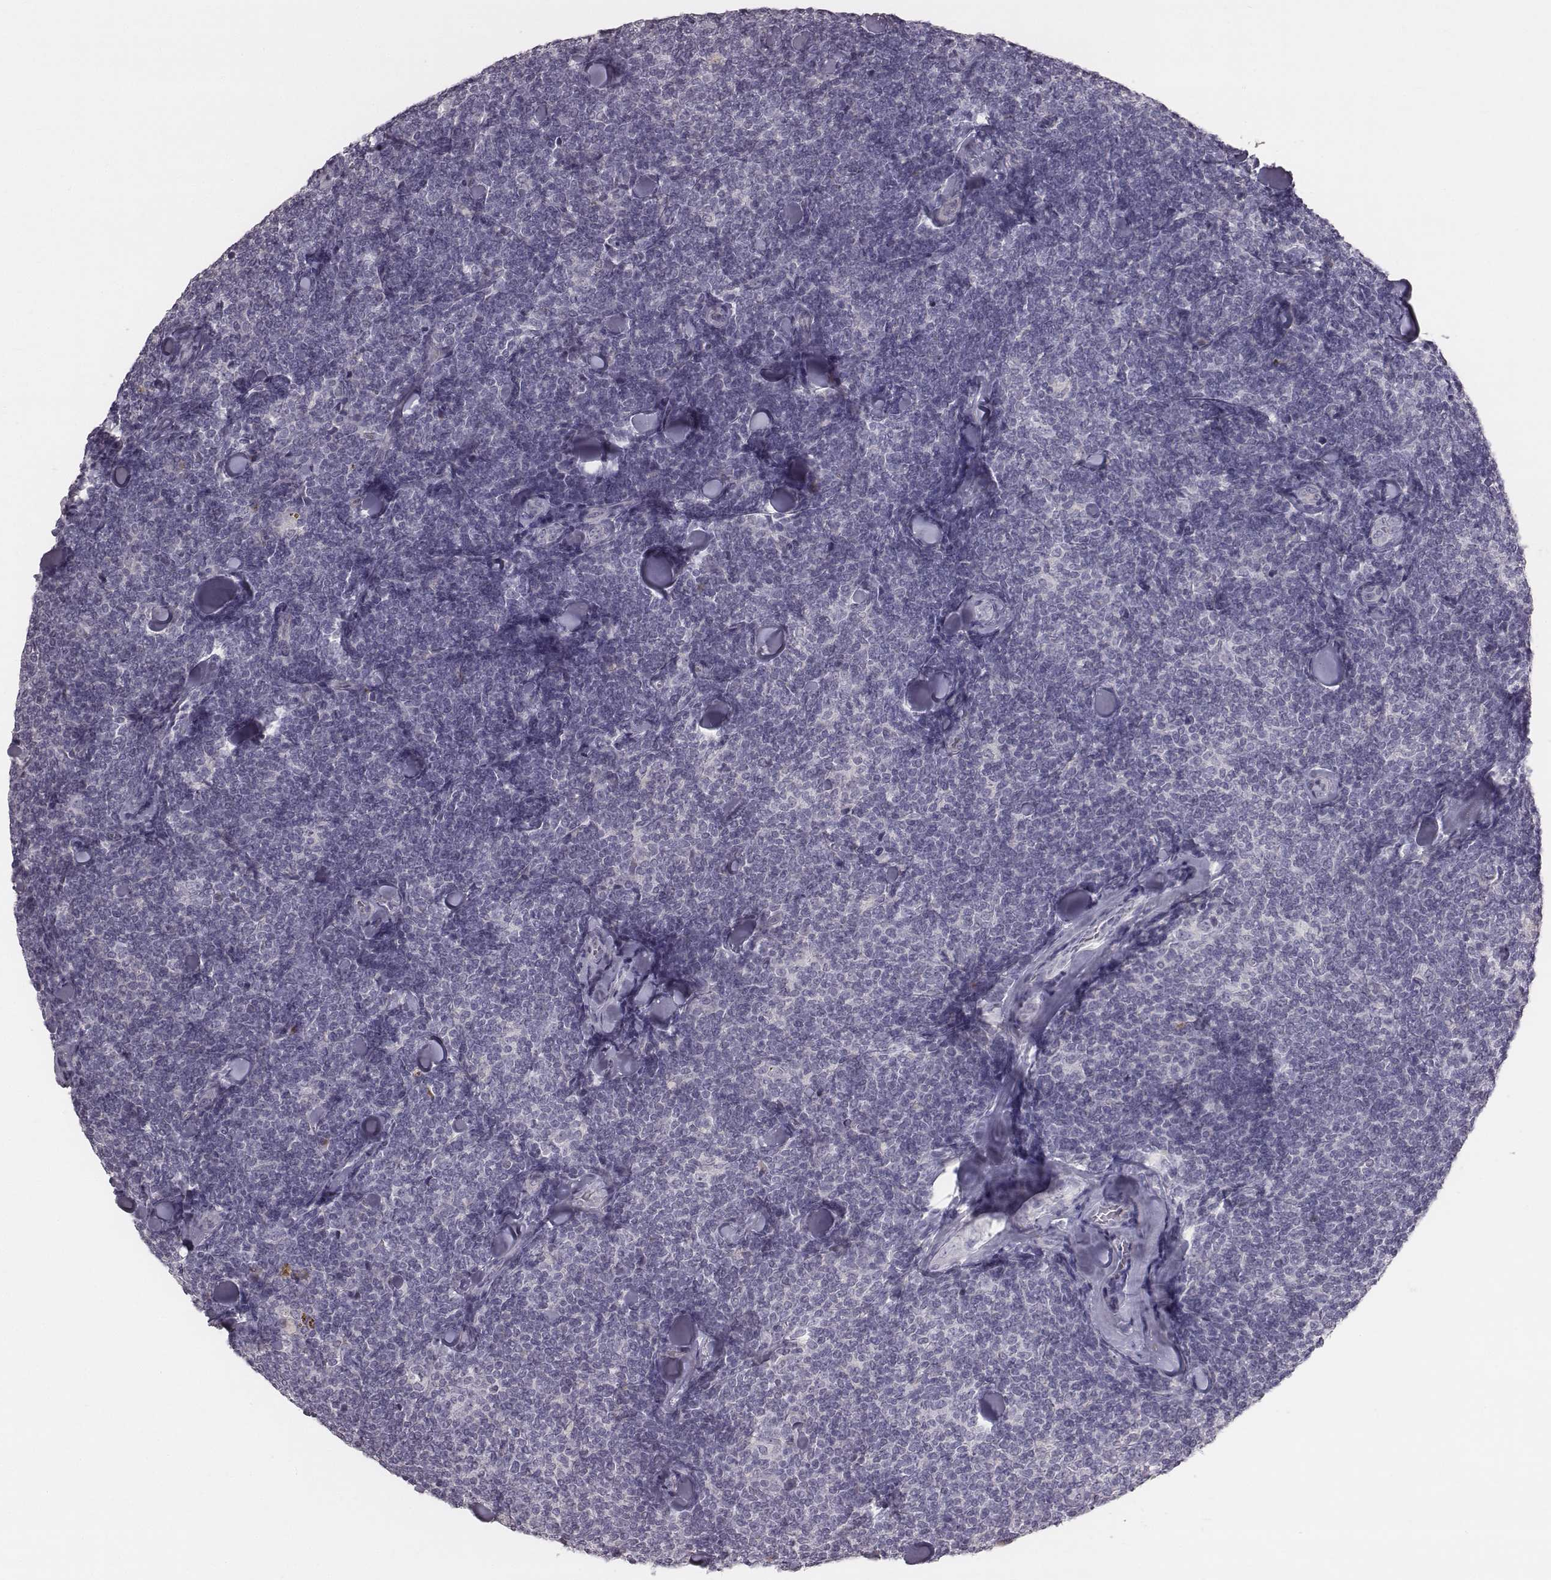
{"staining": {"intensity": "negative", "quantity": "none", "location": "none"}, "tissue": "lymphoma", "cell_type": "Tumor cells", "image_type": "cancer", "snomed": [{"axis": "morphology", "description": "Malignant lymphoma, non-Hodgkin's type, Low grade"}, {"axis": "topography", "description": "Lymph node"}], "caption": "A micrograph of lymphoma stained for a protein demonstrates no brown staining in tumor cells. The staining is performed using DAB brown chromogen with nuclei counter-stained in using hematoxylin.", "gene": "C6orf58", "patient": {"sex": "female", "age": 56}}